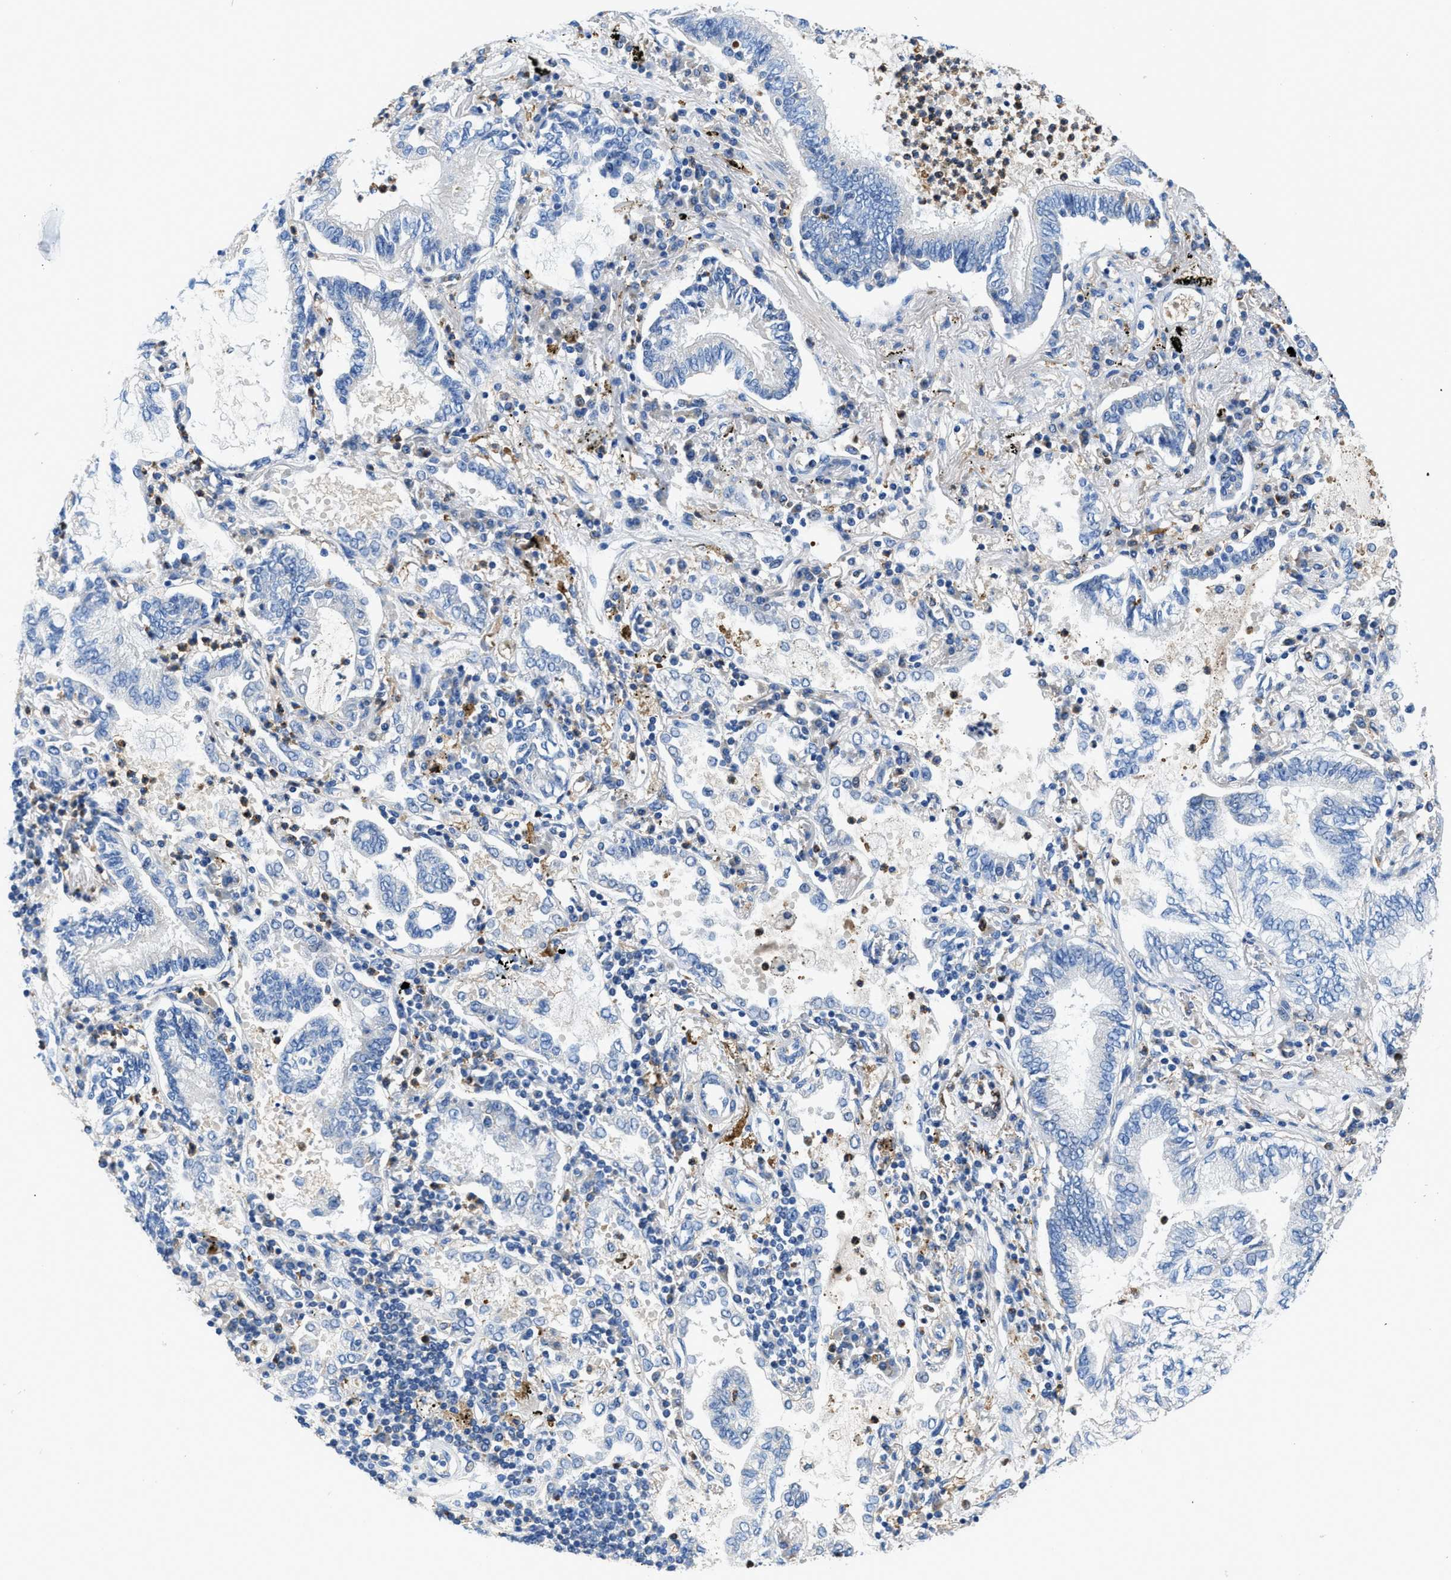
{"staining": {"intensity": "negative", "quantity": "none", "location": "none"}, "tissue": "lung cancer", "cell_type": "Tumor cells", "image_type": "cancer", "snomed": [{"axis": "morphology", "description": "Normal tissue, NOS"}, {"axis": "morphology", "description": "Adenocarcinoma, NOS"}, {"axis": "topography", "description": "Bronchus"}, {"axis": "topography", "description": "Lung"}], "caption": "High power microscopy micrograph of an immunohistochemistry (IHC) image of lung cancer, revealing no significant expression in tumor cells. (DAB (3,3'-diaminobenzidine) IHC visualized using brightfield microscopy, high magnification).", "gene": "NEB", "patient": {"sex": "female", "age": 70}}